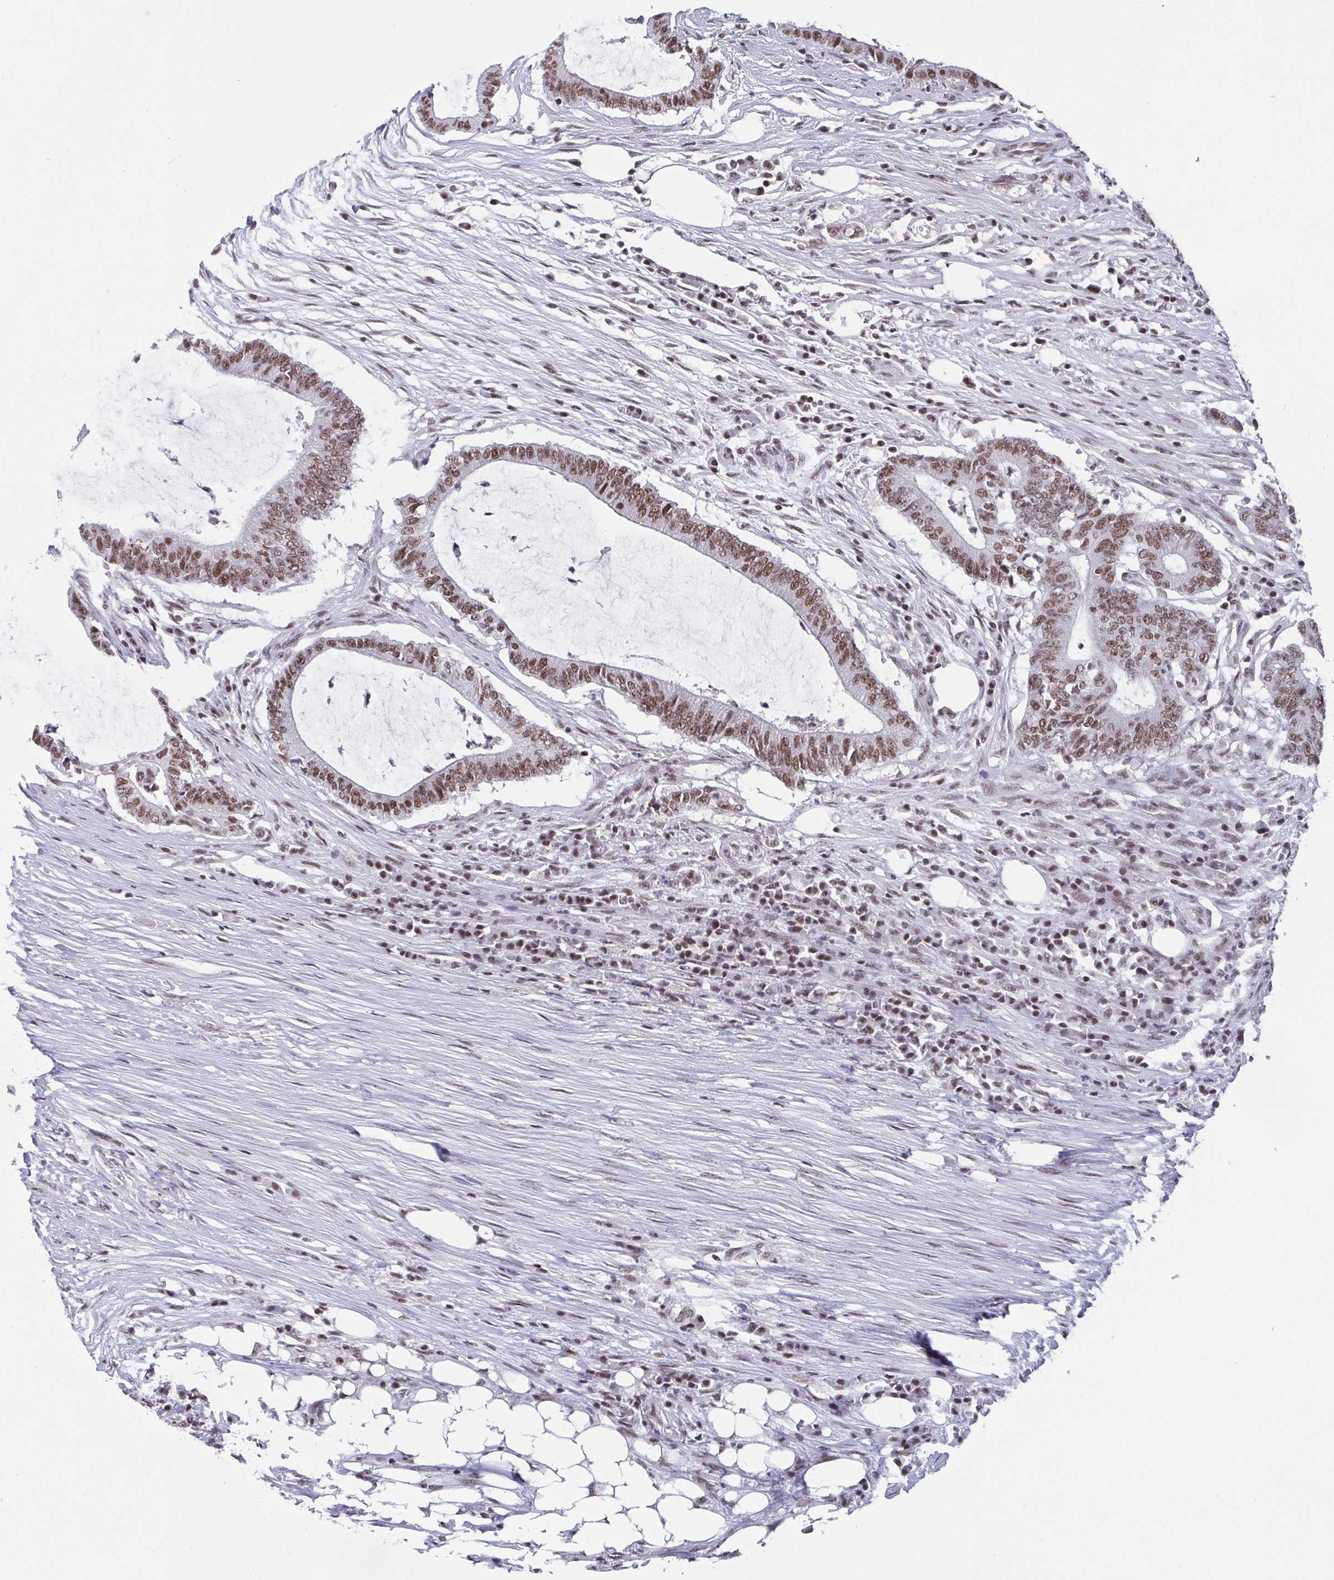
{"staining": {"intensity": "moderate", "quantity": ">75%", "location": "nuclear"}, "tissue": "colorectal cancer", "cell_type": "Tumor cells", "image_type": "cancer", "snomed": [{"axis": "morphology", "description": "Adenocarcinoma, NOS"}, {"axis": "topography", "description": "Colon"}], "caption": "Protein expression analysis of human colorectal cancer reveals moderate nuclear positivity in about >75% of tumor cells.", "gene": "CTCF", "patient": {"sex": "female", "age": 43}}